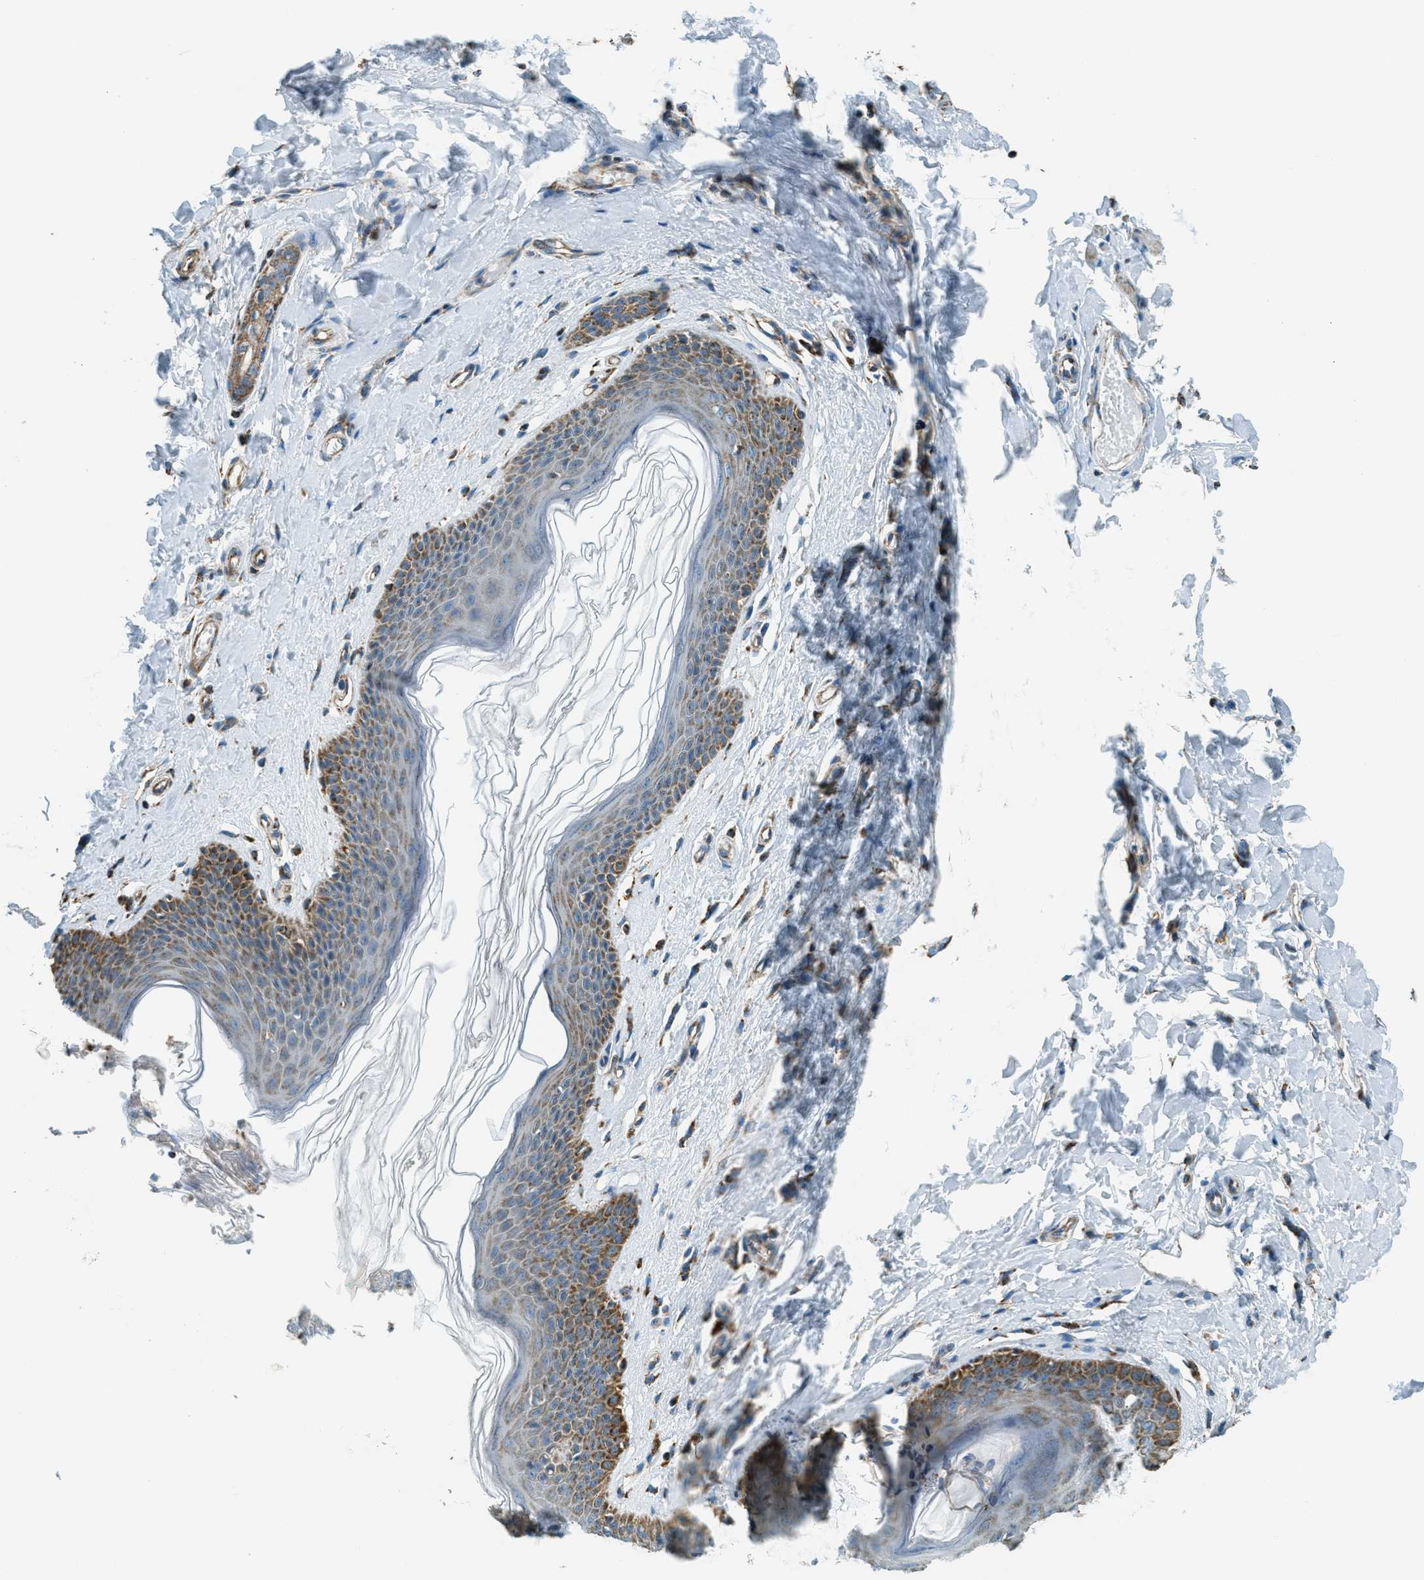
{"staining": {"intensity": "moderate", "quantity": "<25%", "location": "cytoplasmic/membranous"}, "tissue": "skin", "cell_type": "Epidermal cells", "image_type": "normal", "snomed": [{"axis": "morphology", "description": "Normal tissue, NOS"}, {"axis": "topography", "description": "Vulva"}], "caption": "Brown immunohistochemical staining in benign human skin displays moderate cytoplasmic/membranous positivity in about <25% of epidermal cells. Immunohistochemistry stains the protein in brown and the nuclei are stained blue.", "gene": "CHST15", "patient": {"sex": "female", "age": 66}}